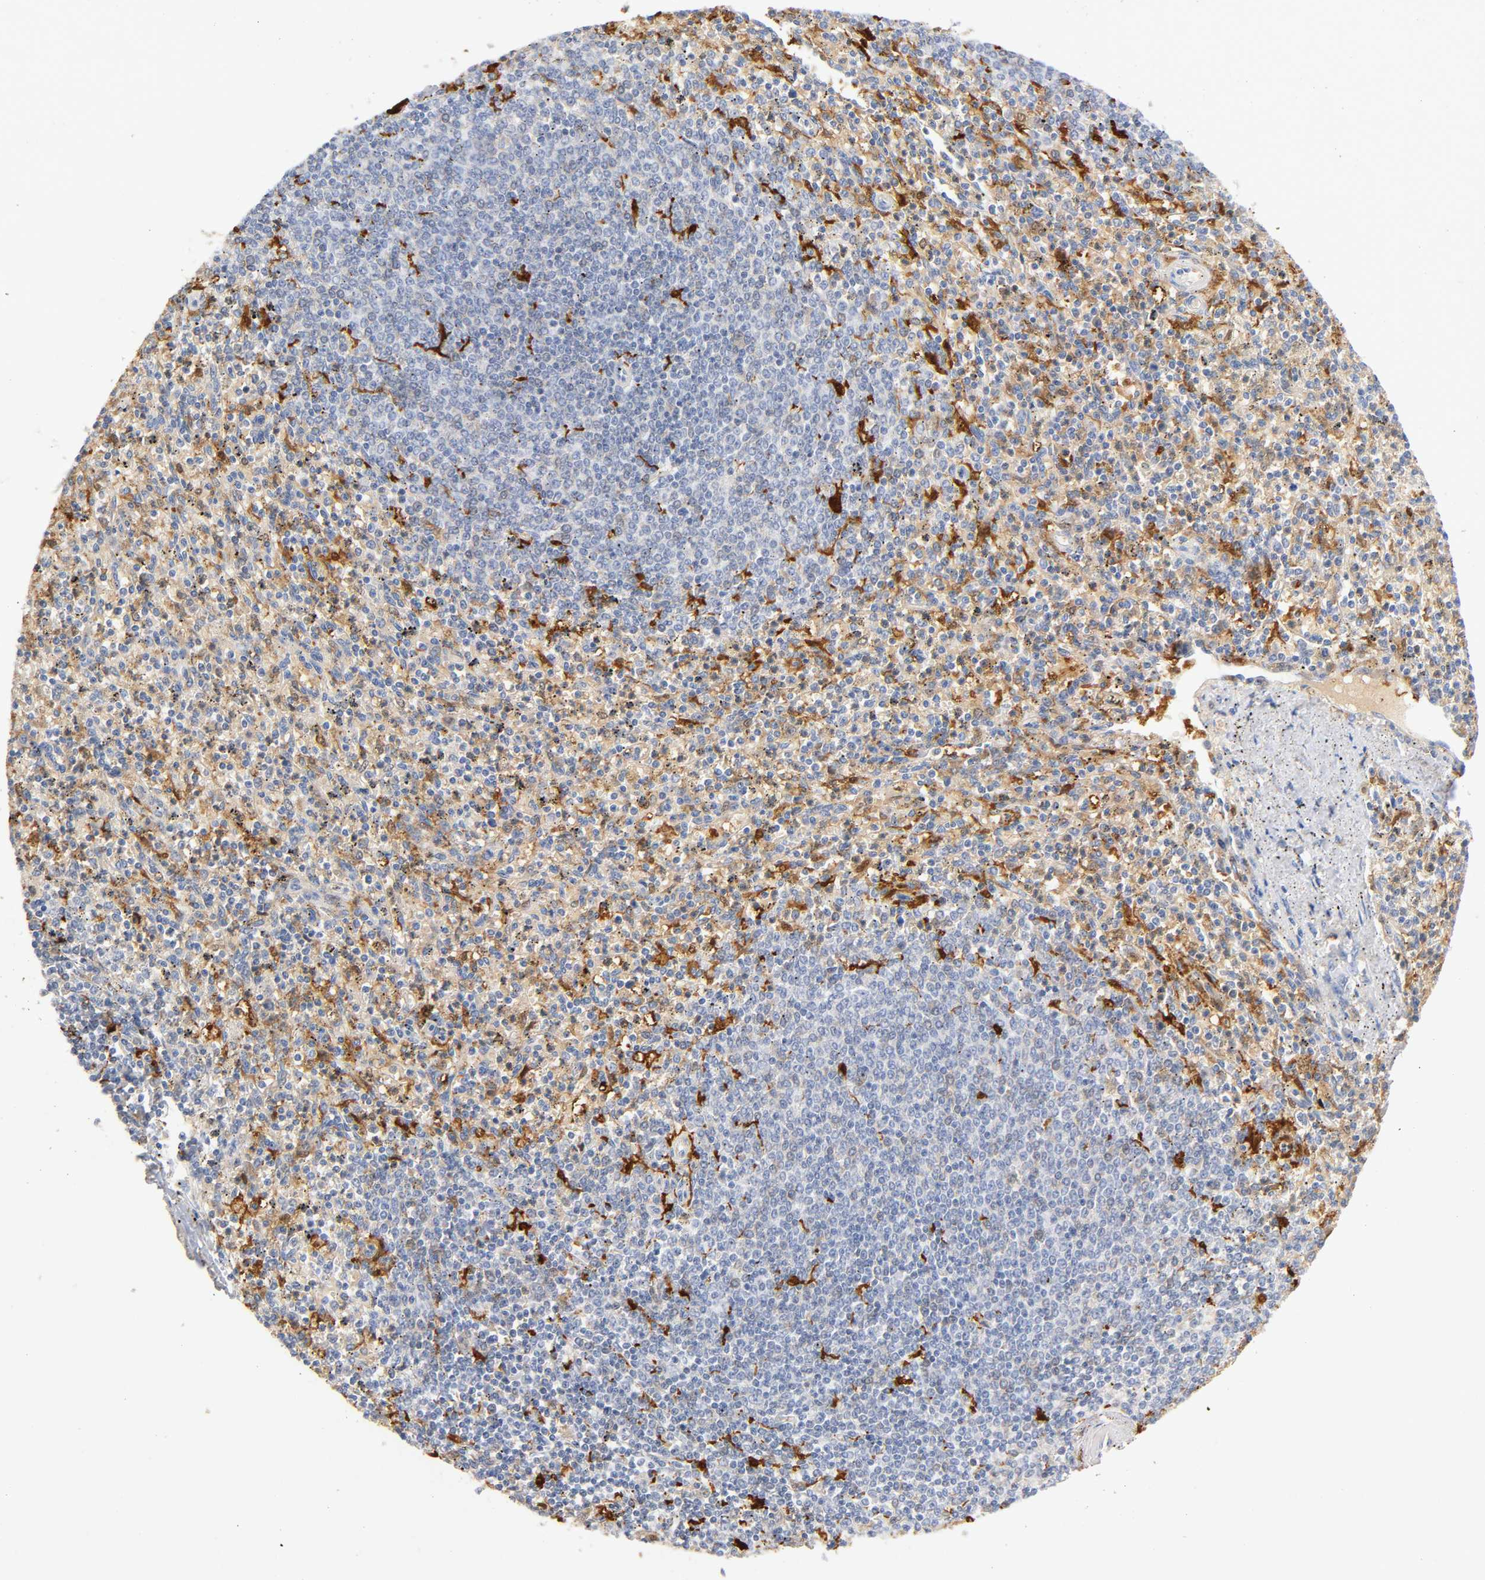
{"staining": {"intensity": "moderate", "quantity": ">75%", "location": "cytoplasmic/membranous"}, "tissue": "spleen", "cell_type": "Cells in red pulp", "image_type": "normal", "snomed": [{"axis": "morphology", "description": "Normal tissue, NOS"}, {"axis": "topography", "description": "Spleen"}], "caption": "IHC micrograph of benign spleen: spleen stained using IHC shows medium levels of moderate protein expression localized specifically in the cytoplasmic/membranous of cells in red pulp, appearing as a cytoplasmic/membranous brown color.", "gene": "IL18", "patient": {"sex": "male", "age": 72}}